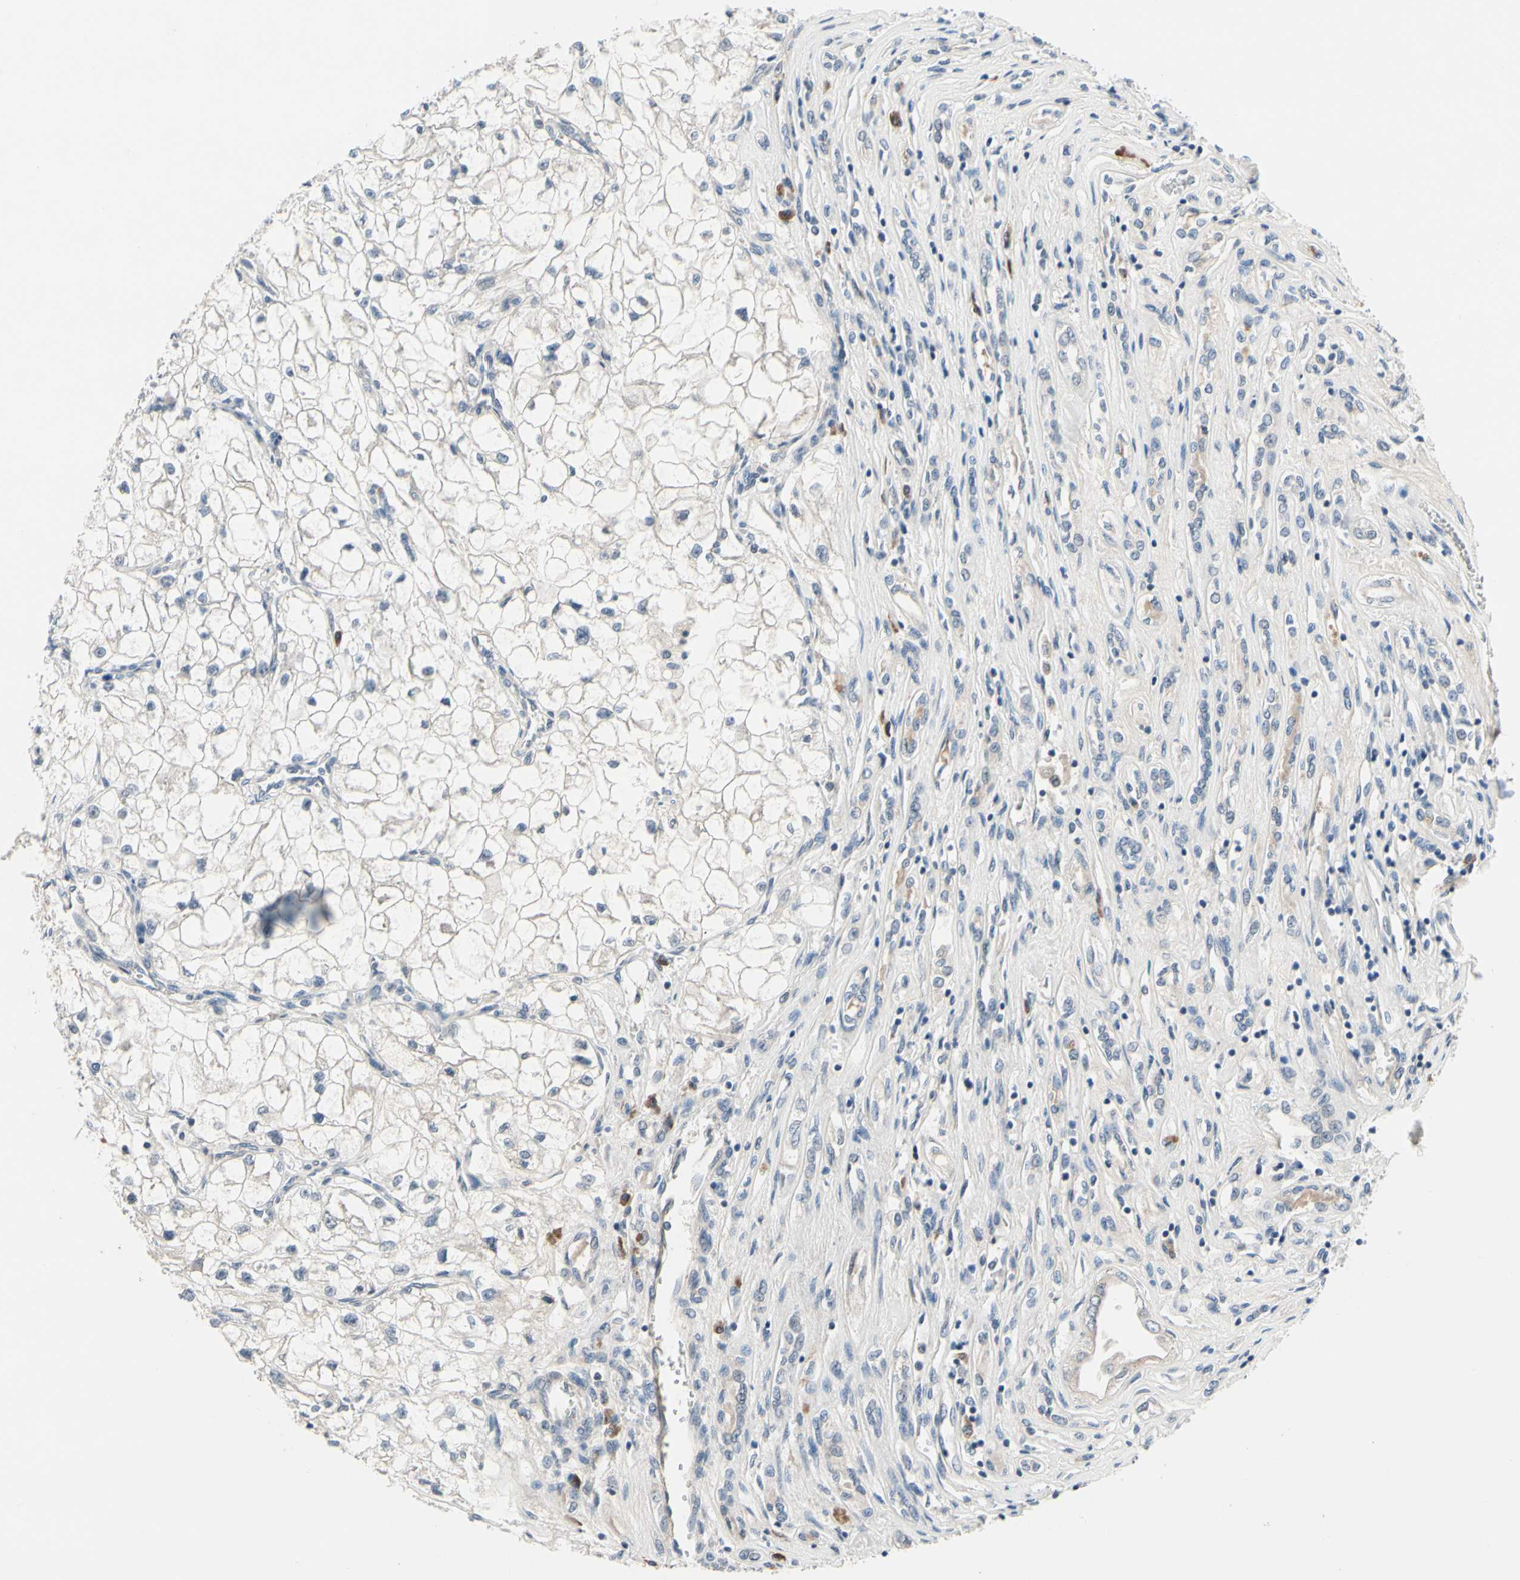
{"staining": {"intensity": "negative", "quantity": "none", "location": "none"}, "tissue": "renal cancer", "cell_type": "Tumor cells", "image_type": "cancer", "snomed": [{"axis": "morphology", "description": "Adenocarcinoma, NOS"}, {"axis": "topography", "description": "Kidney"}], "caption": "The image demonstrates no staining of tumor cells in renal cancer.", "gene": "SELENOK", "patient": {"sex": "female", "age": 70}}